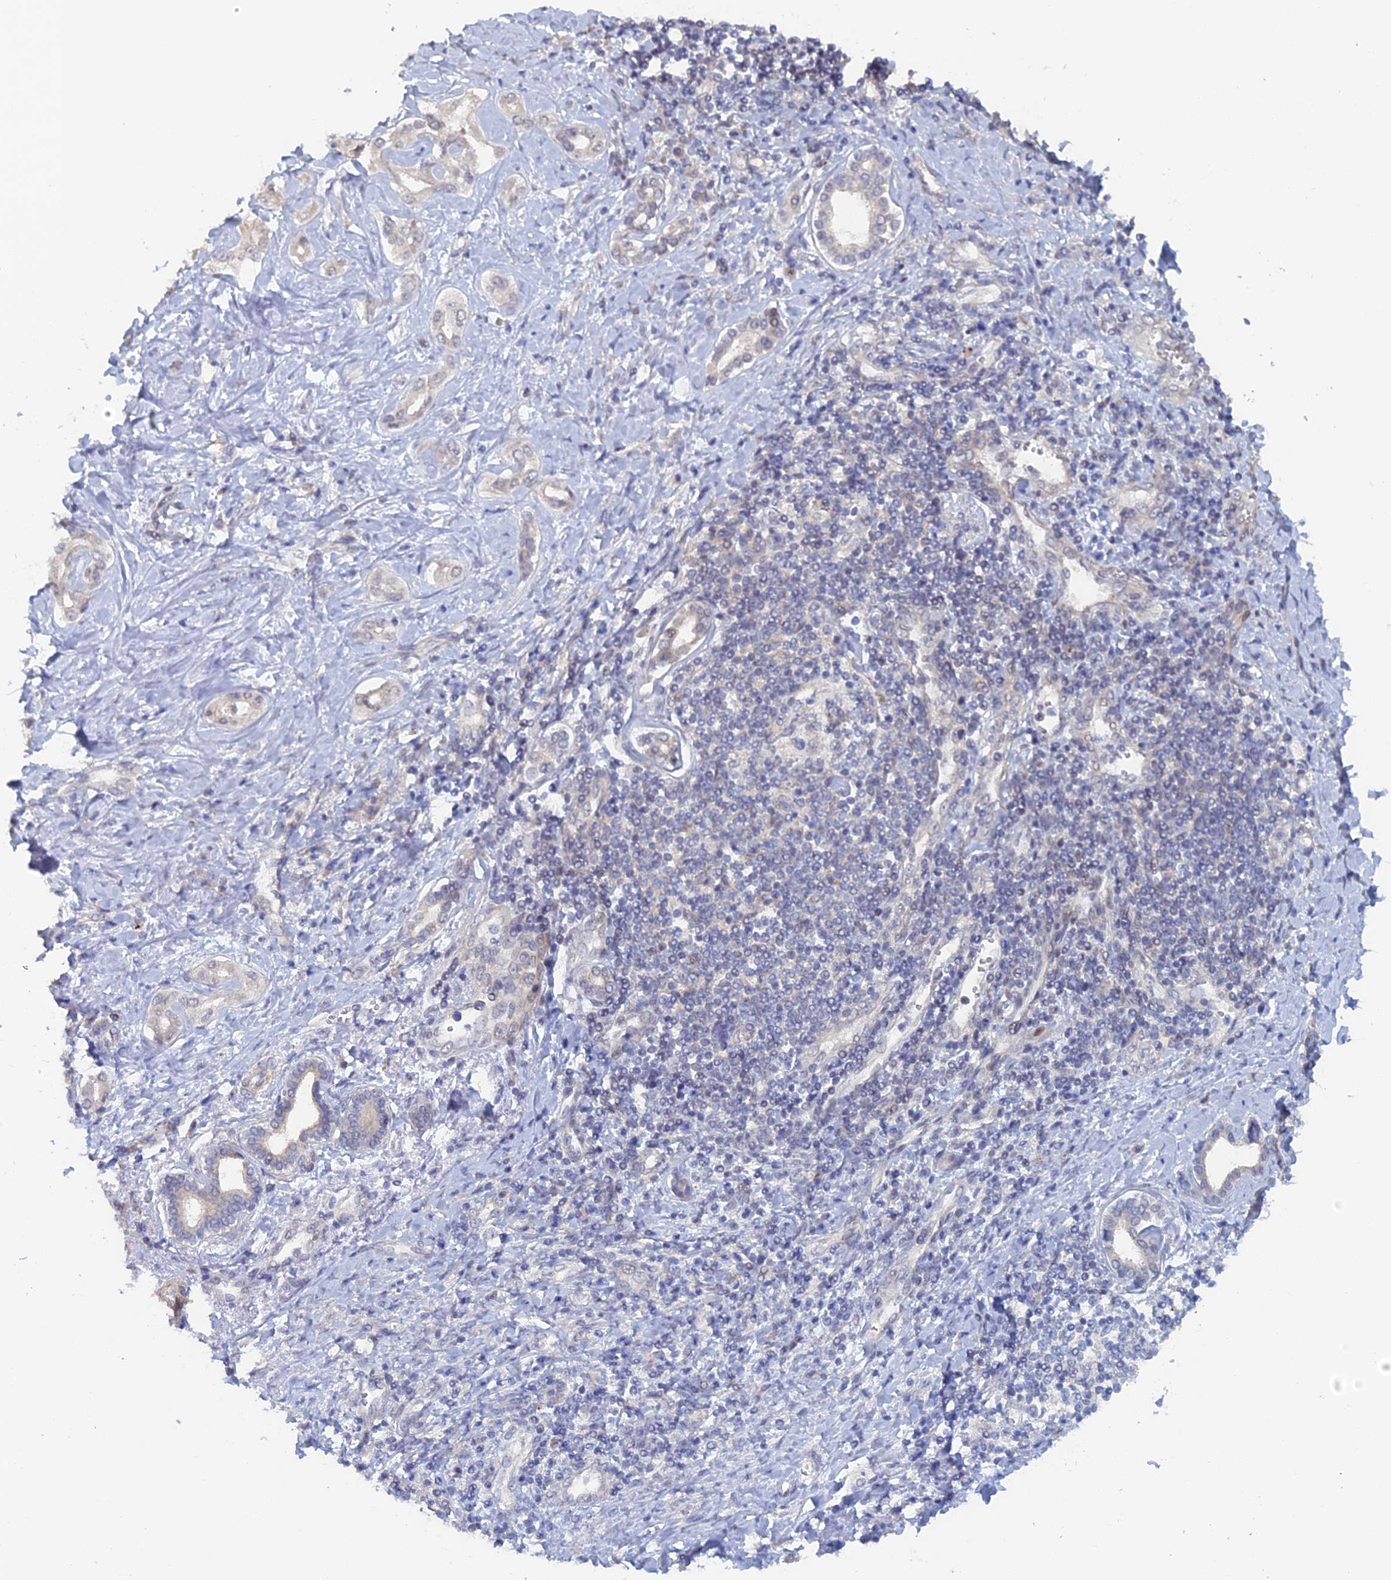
{"staining": {"intensity": "negative", "quantity": "none", "location": "none"}, "tissue": "liver cancer", "cell_type": "Tumor cells", "image_type": "cancer", "snomed": [{"axis": "morphology", "description": "Cholangiocarcinoma"}, {"axis": "topography", "description": "Liver"}], "caption": "An immunohistochemistry (IHC) micrograph of liver cancer (cholangiocarcinoma) is shown. There is no staining in tumor cells of liver cancer (cholangiocarcinoma).", "gene": "ELOVL6", "patient": {"sex": "female", "age": 77}}